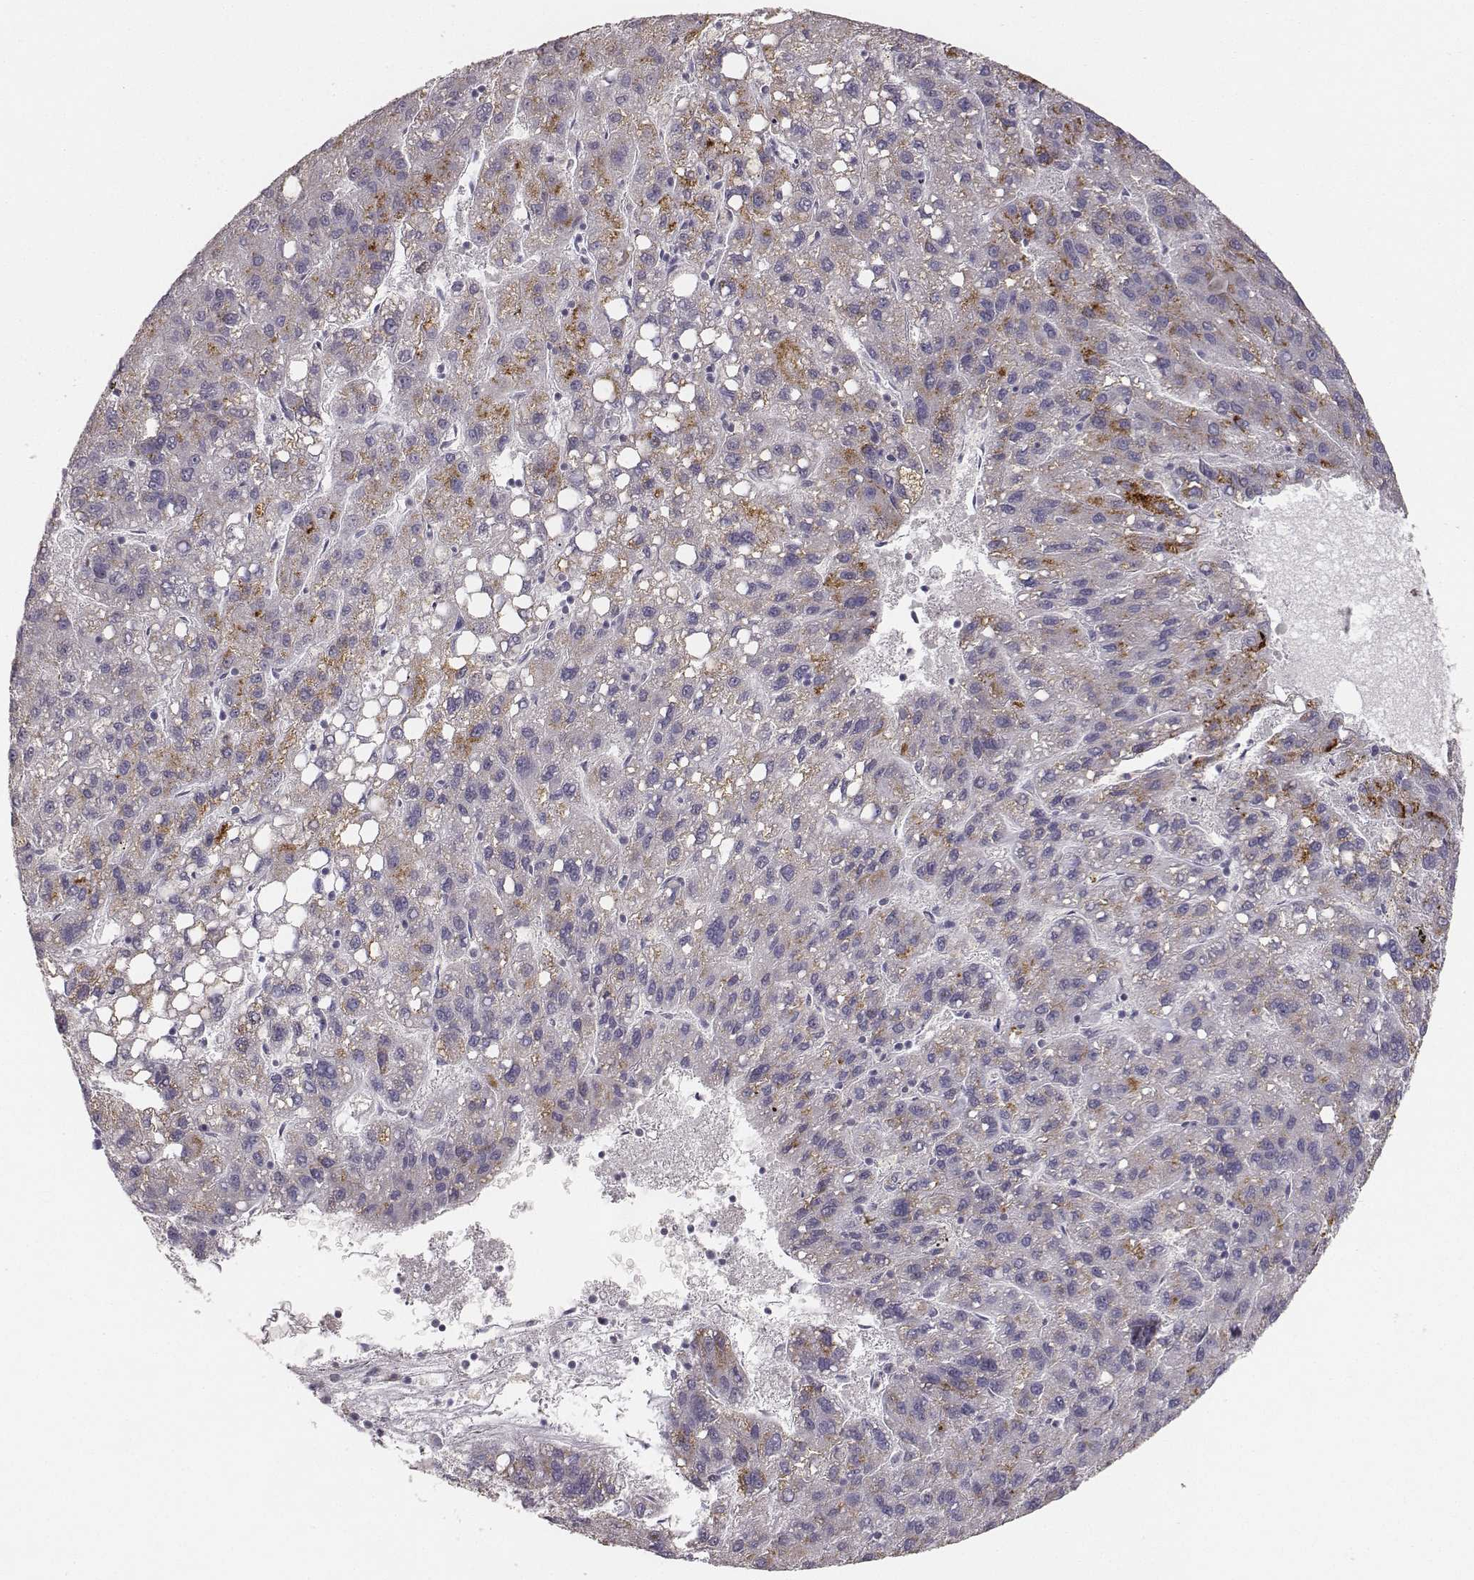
{"staining": {"intensity": "strong", "quantity": "25%-75%", "location": "cytoplasmic/membranous"}, "tissue": "liver cancer", "cell_type": "Tumor cells", "image_type": "cancer", "snomed": [{"axis": "morphology", "description": "Carcinoma, Hepatocellular, NOS"}, {"axis": "topography", "description": "Liver"}], "caption": "Strong cytoplasmic/membranous protein staining is seen in approximately 25%-75% of tumor cells in liver cancer (hepatocellular carcinoma). (Brightfield microscopy of DAB IHC at high magnification).", "gene": "ABCD3", "patient": {"sex": "female", "age": 82}}